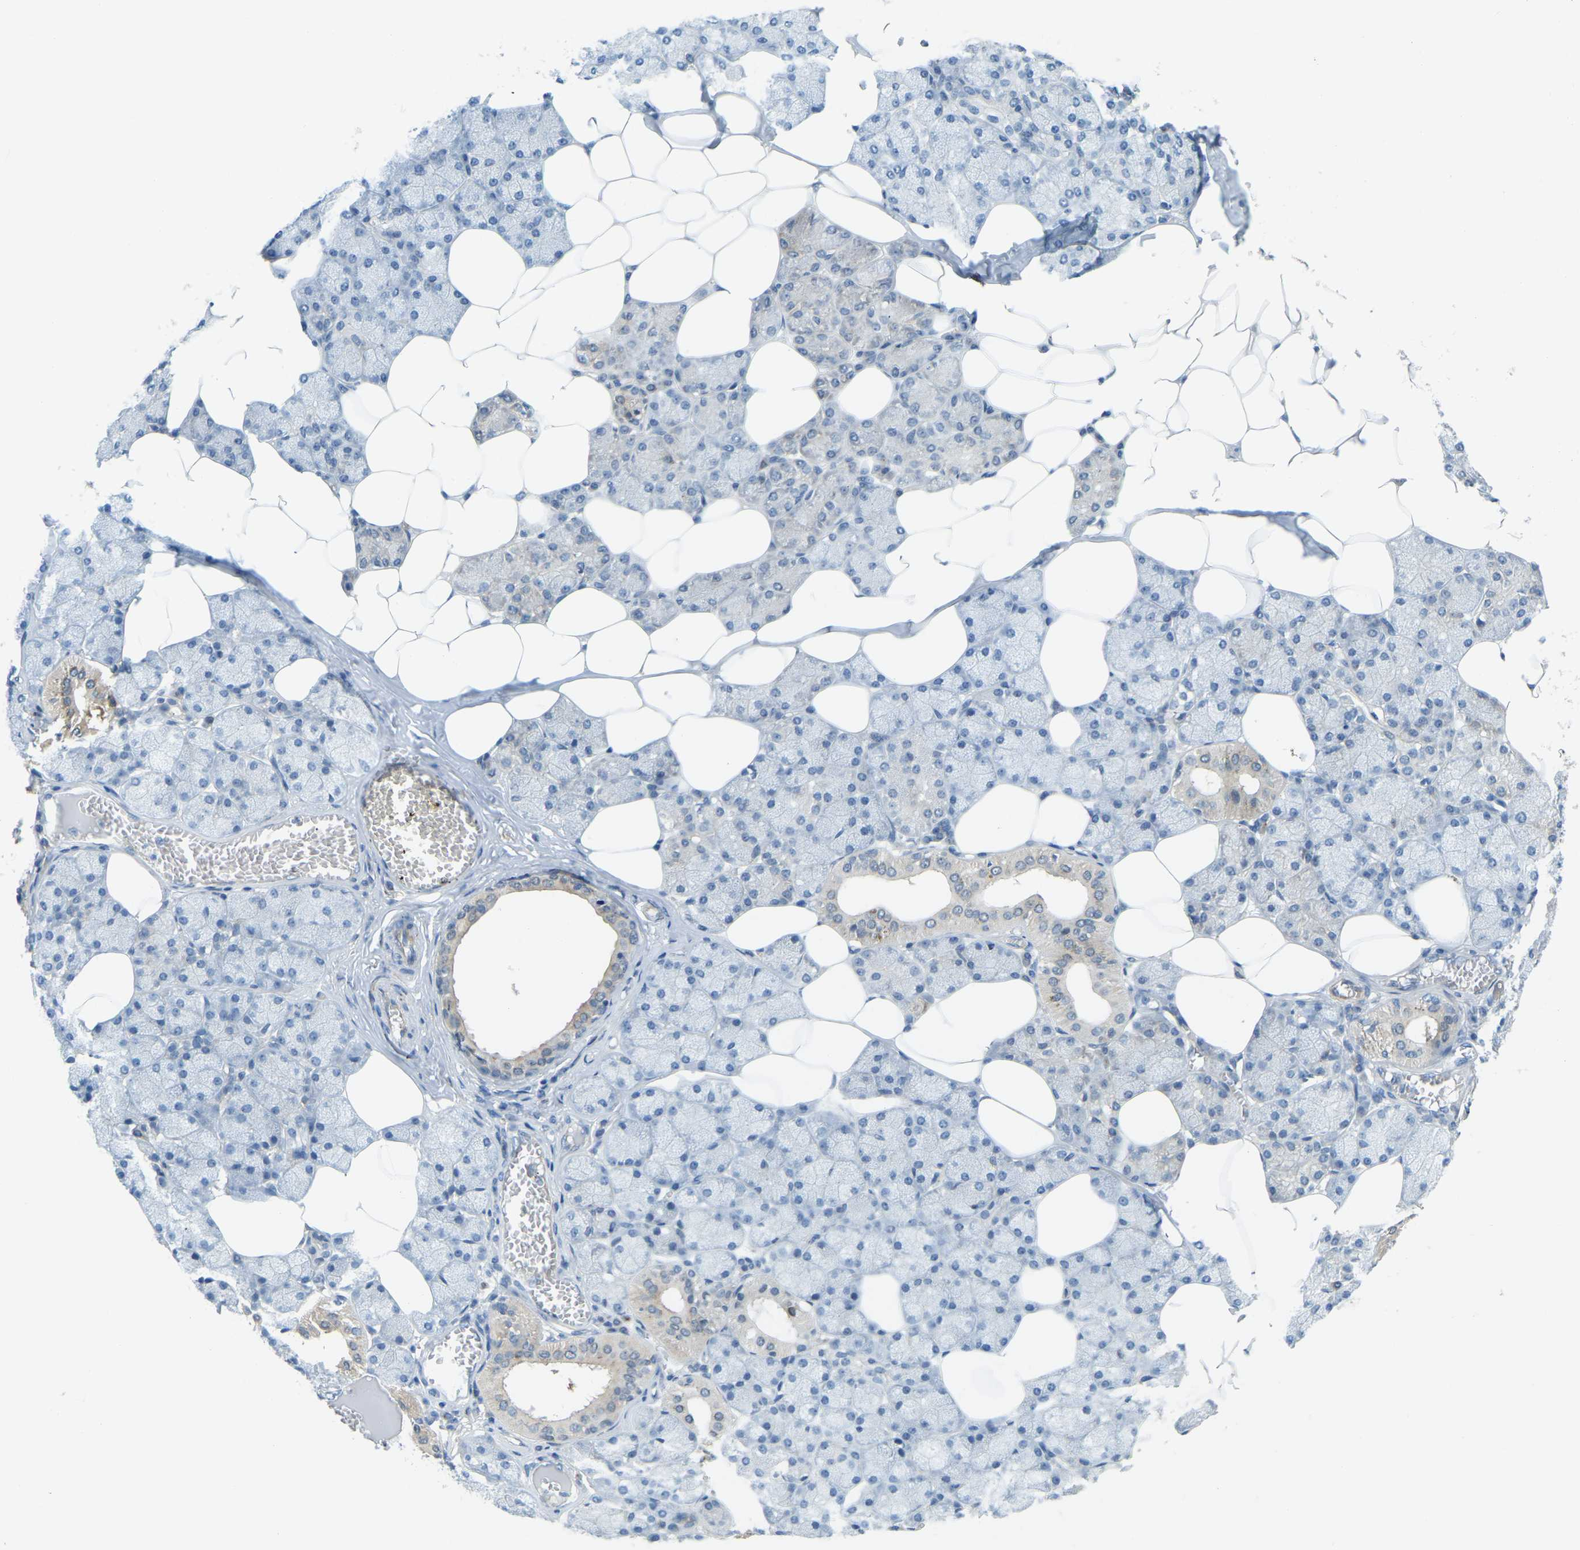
{"staining": {"intensity": "moderate", "quantity": "25%-75%", "location": "cytoplasmic/membranous"}, "tissue": "salivary gland", "cell_type": "Glandular cells", "image_type": "normal", "snomed": [{"axis": "morphology", "description": "Normal tissue, NOS"}, {"axis": "topography", "description": "Salivary gland"}], "caption": "DAB immunohistochemical staining of unremarkable salivary gland demonstrates moderate cytoplasmic/membranous protein expression in about 25%-75% of glandular cells.", "gene": "NME8", "patient": {"sex": "male", "age": 62}}